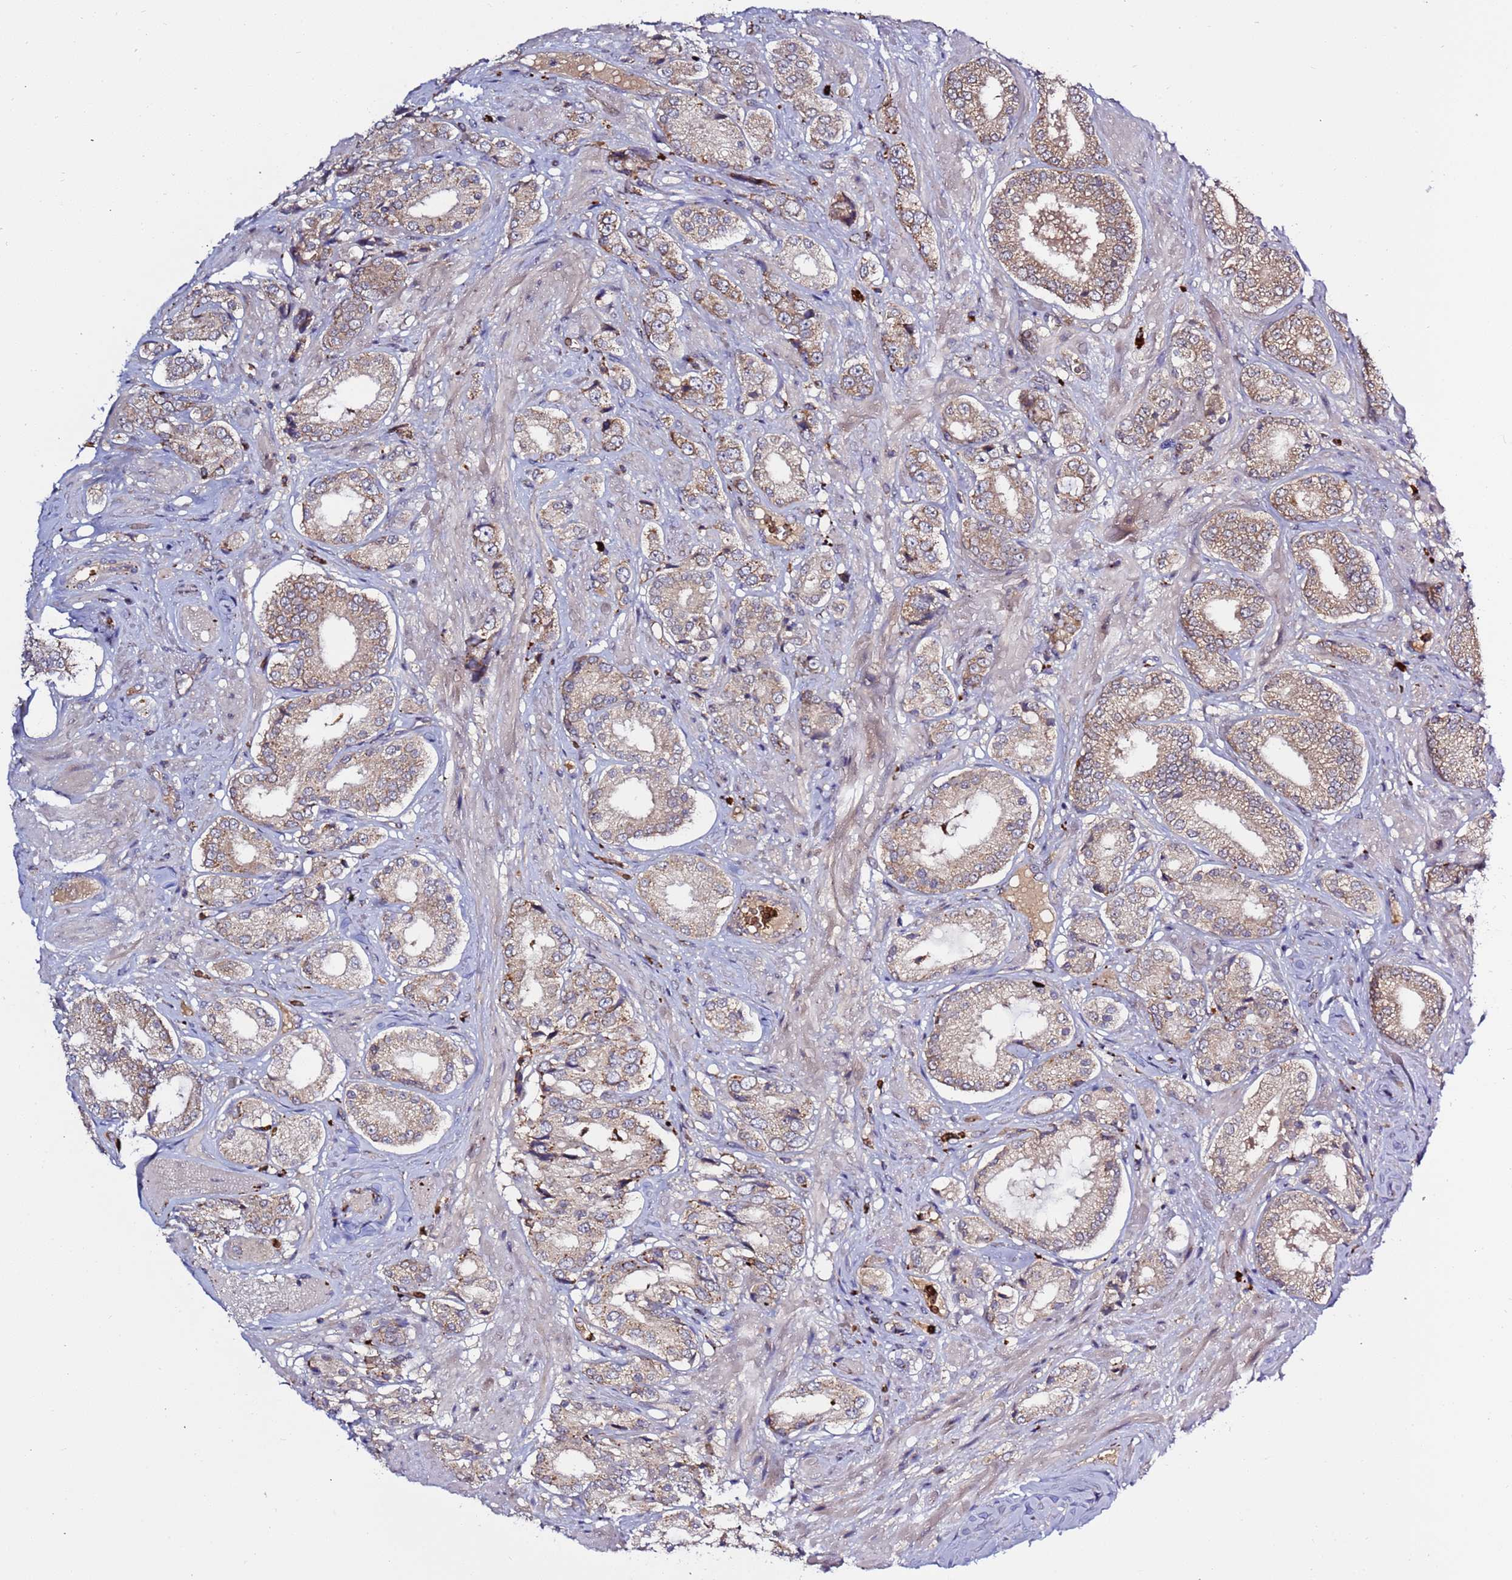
{"staining": {"intensity": "weak", "quantity": ">75%", "location": "cytoplasmic/membranous"}, "tissue": "prostate cancer", "cell_type": "Tumor cells", "image_type": "cancer", "snomed": [{"axis": "morphology", "description": "Adenocarcinoma, High grade"}, {"axis": "topography", "description": "Prostate and seminal vesicle, NOS"}], "caption": "Adenocarcinoma (high-grade) (prostate) was stained to show a protein in brown. There is low levels of weak cytoplasmic/membranous staining in about >75% of tumor cells.", "gene": "VPS36", "patient": {"sex": "male", "age": 64}}